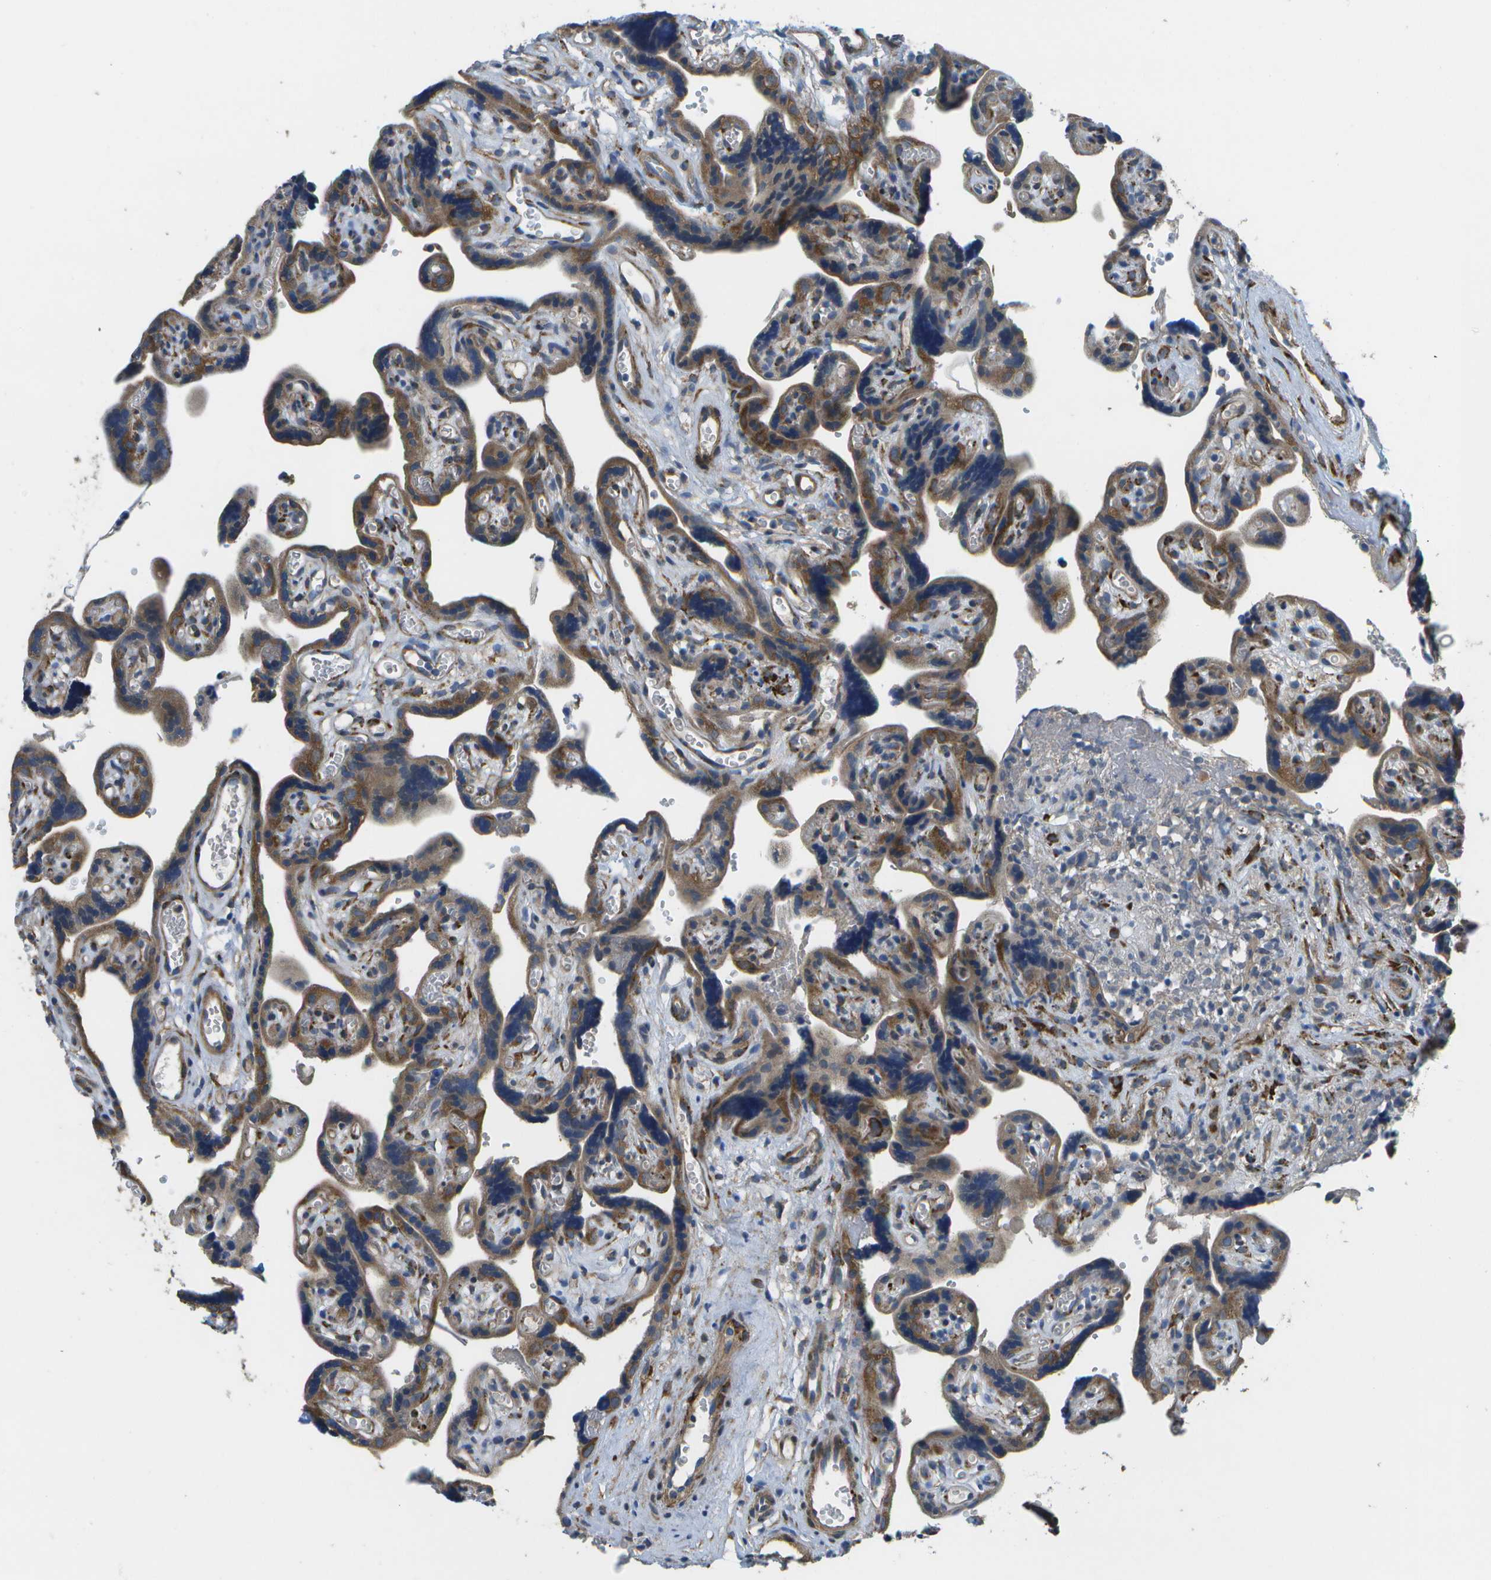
{"staining": {"intensity": "strong", "quantity": ">75%", "location": "cytoplasmic/membranous"}, "tissue": "placenta", "cell_type": "Decidual cells", "image_type": "normal", "snomed": [{"axis": "morphology", "description": "Normal tissue, NOS"}, {"axis": "topography", "description": "Placenta"}], "caption": "IHC image of benign human placenta stained for a protein (brown), which shows high levels of strong cytoplasmic/membranous staining in about >75% of decidual cells.", "gene": "P3H1", "patient": {"sex": "female", "age": 30}}